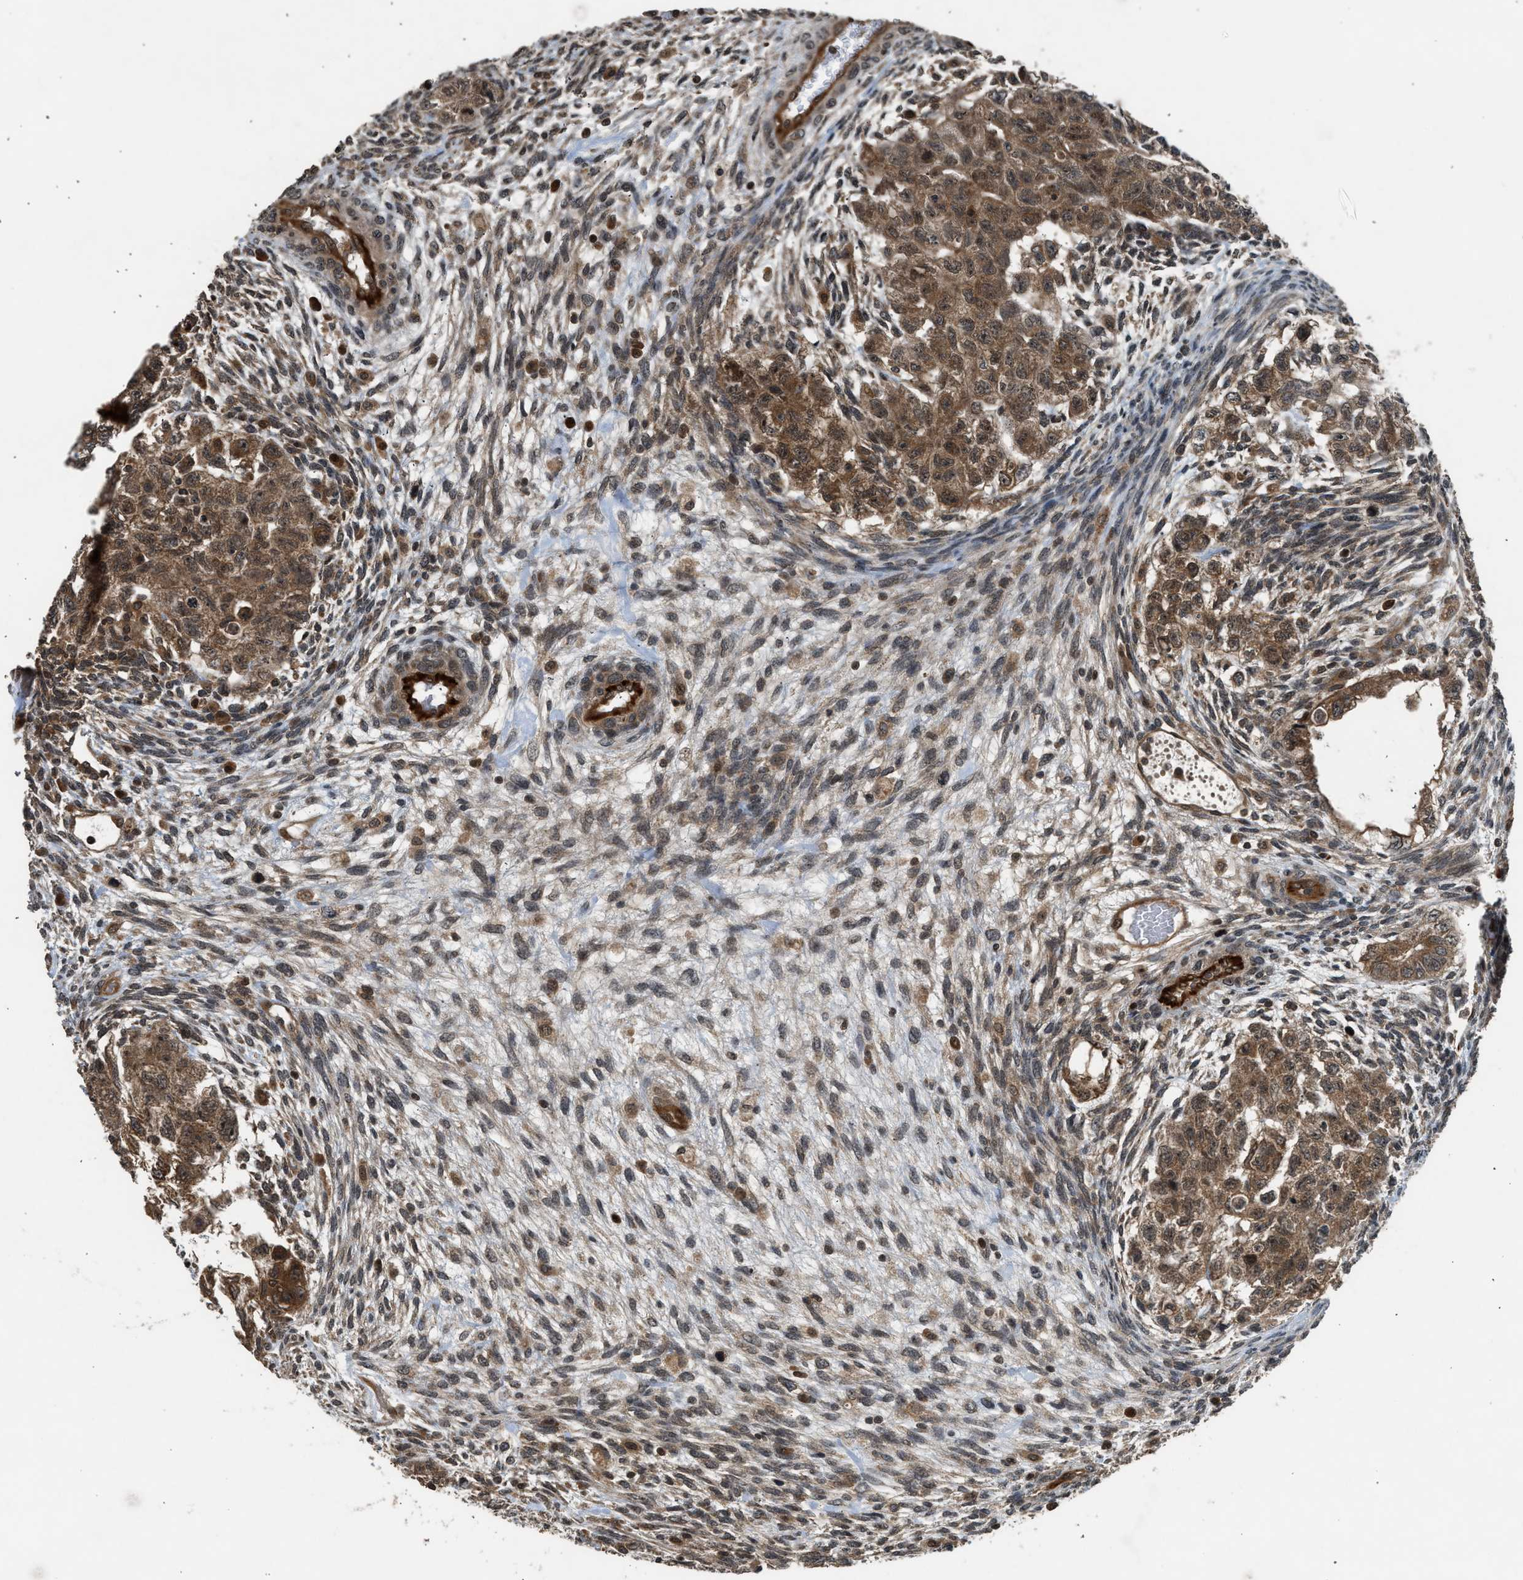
{"staining": {"intensity": "moderate", "quantity": ">75%", "location": "cytoplasmic/membranous"}, "tissue": "testis cancer", "cell_type": "Tumor cells", "image_type": "cancer", "snomed": [{"axis": "morphology", "description": "Normal tissue, NOS"}, {"axis": "morphology", "description": "Carcinoma, Embryonal, NOS"}, {"axis": "topography", "description": "Testis"}], "caption": "Immunohistochemical staining of testis cancer (embryonal carcinoma) exhibits medium levels of moderate cytoplasmic/membranous positivity in approximately >75% of tumor cells. (brown staining indicates protein expression, while blue staining denotes nuclei).", "gene": "TXNL1", "patient": {"sex": "male", "age": 36}}